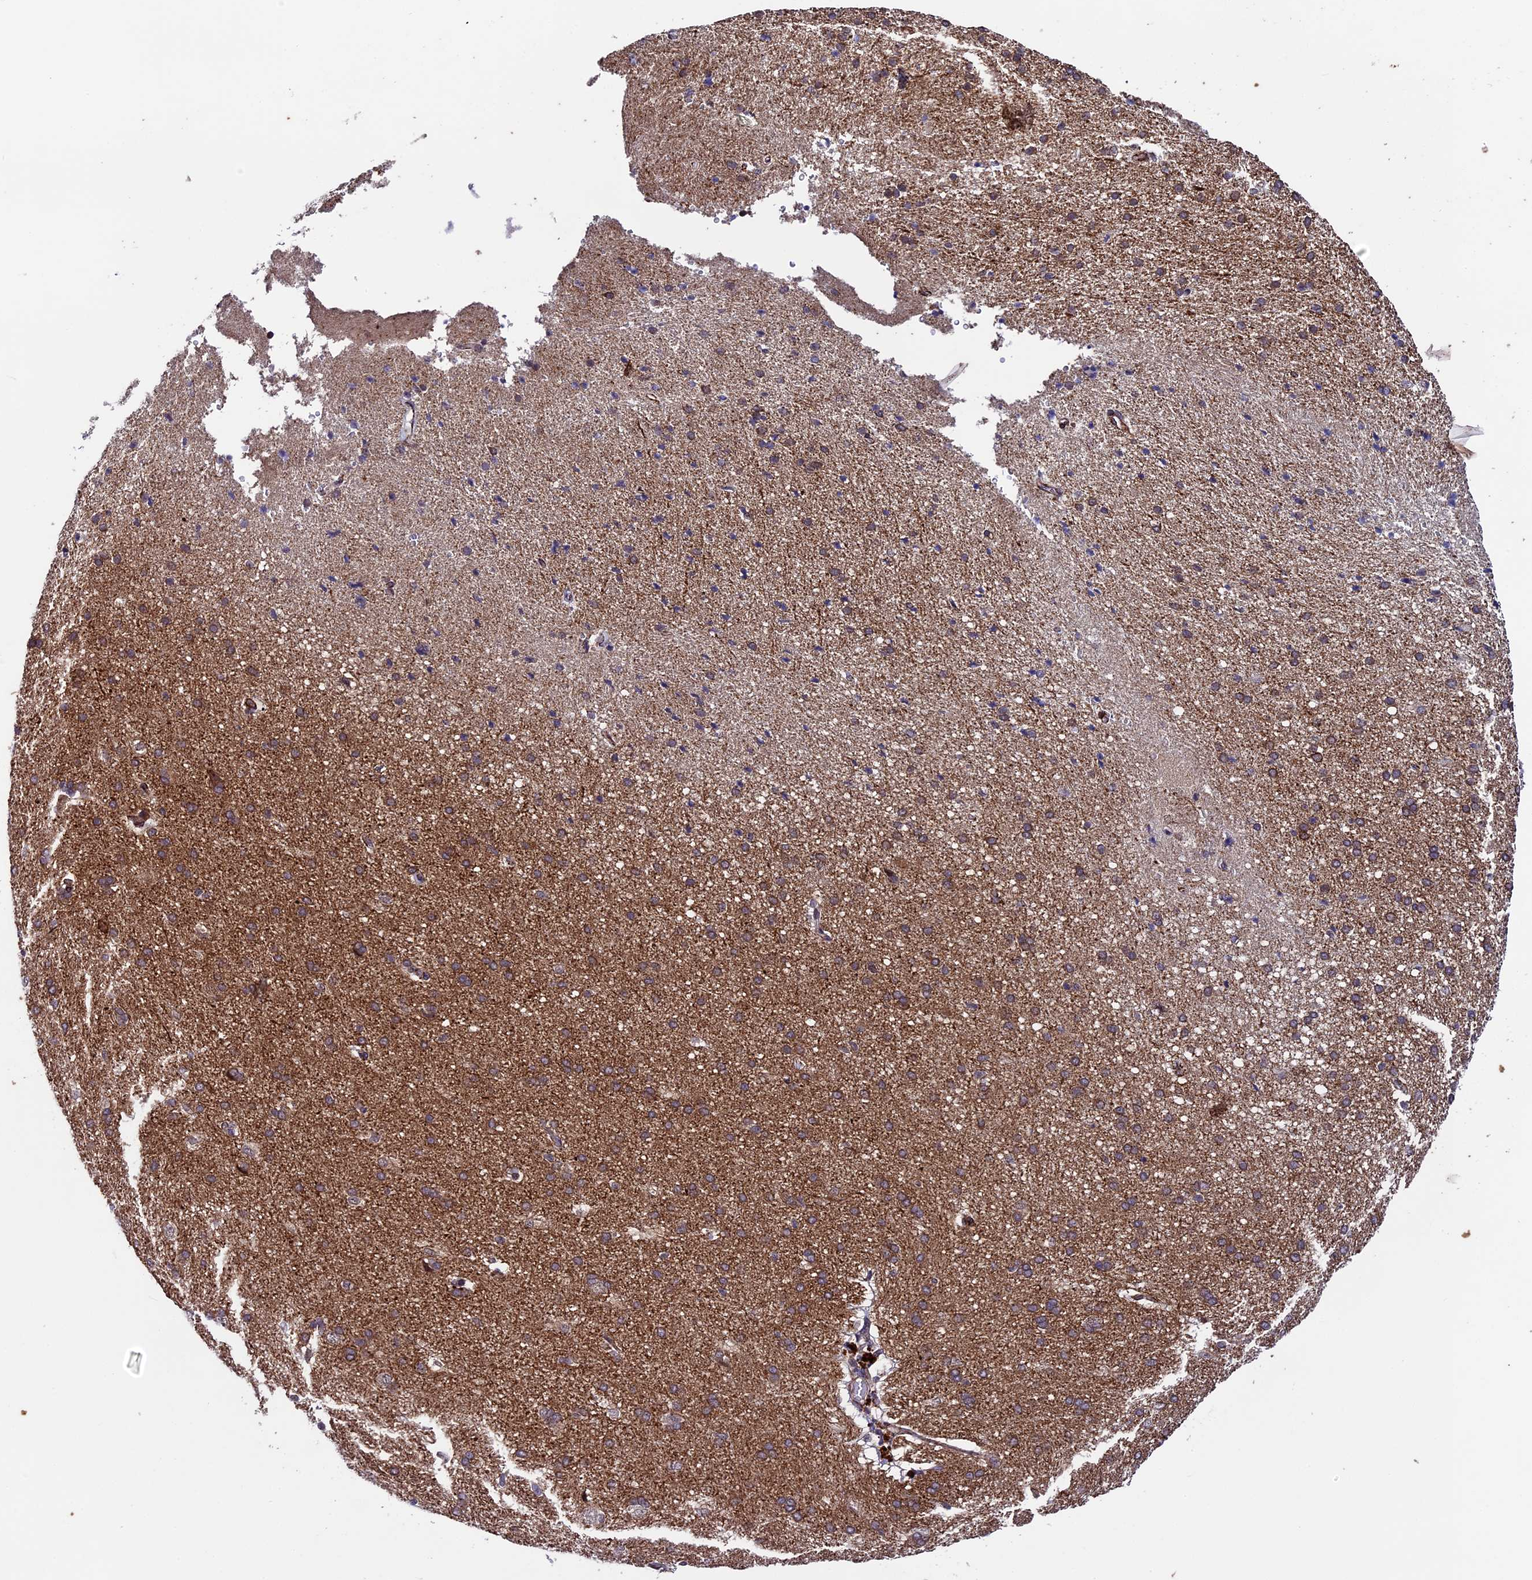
{"staining": {"intensity": "negative", "quantity": "none", "location": "none"}, "tissue": "cerebral cortex", "cell_type": "Endothelial cells", "image_type": "normal", "snomed": [{"axis": "morphology", "description": "Normal tissue, NOS"}, {"axis": "topography", "description": "Cerebral cortex"}], "caption": "High power microscopy image of an IHC image of unremarkable cerebral cortex, revealing no significant positivity in endothelial cells. The staining is performed using DAB (3,3'-diaminobenzidine) brown chromogen with nuclei counter-stained in using hematoxylin.", "gene": "SIPA1L3", "patient": {"sex": "male", "age": 62}}